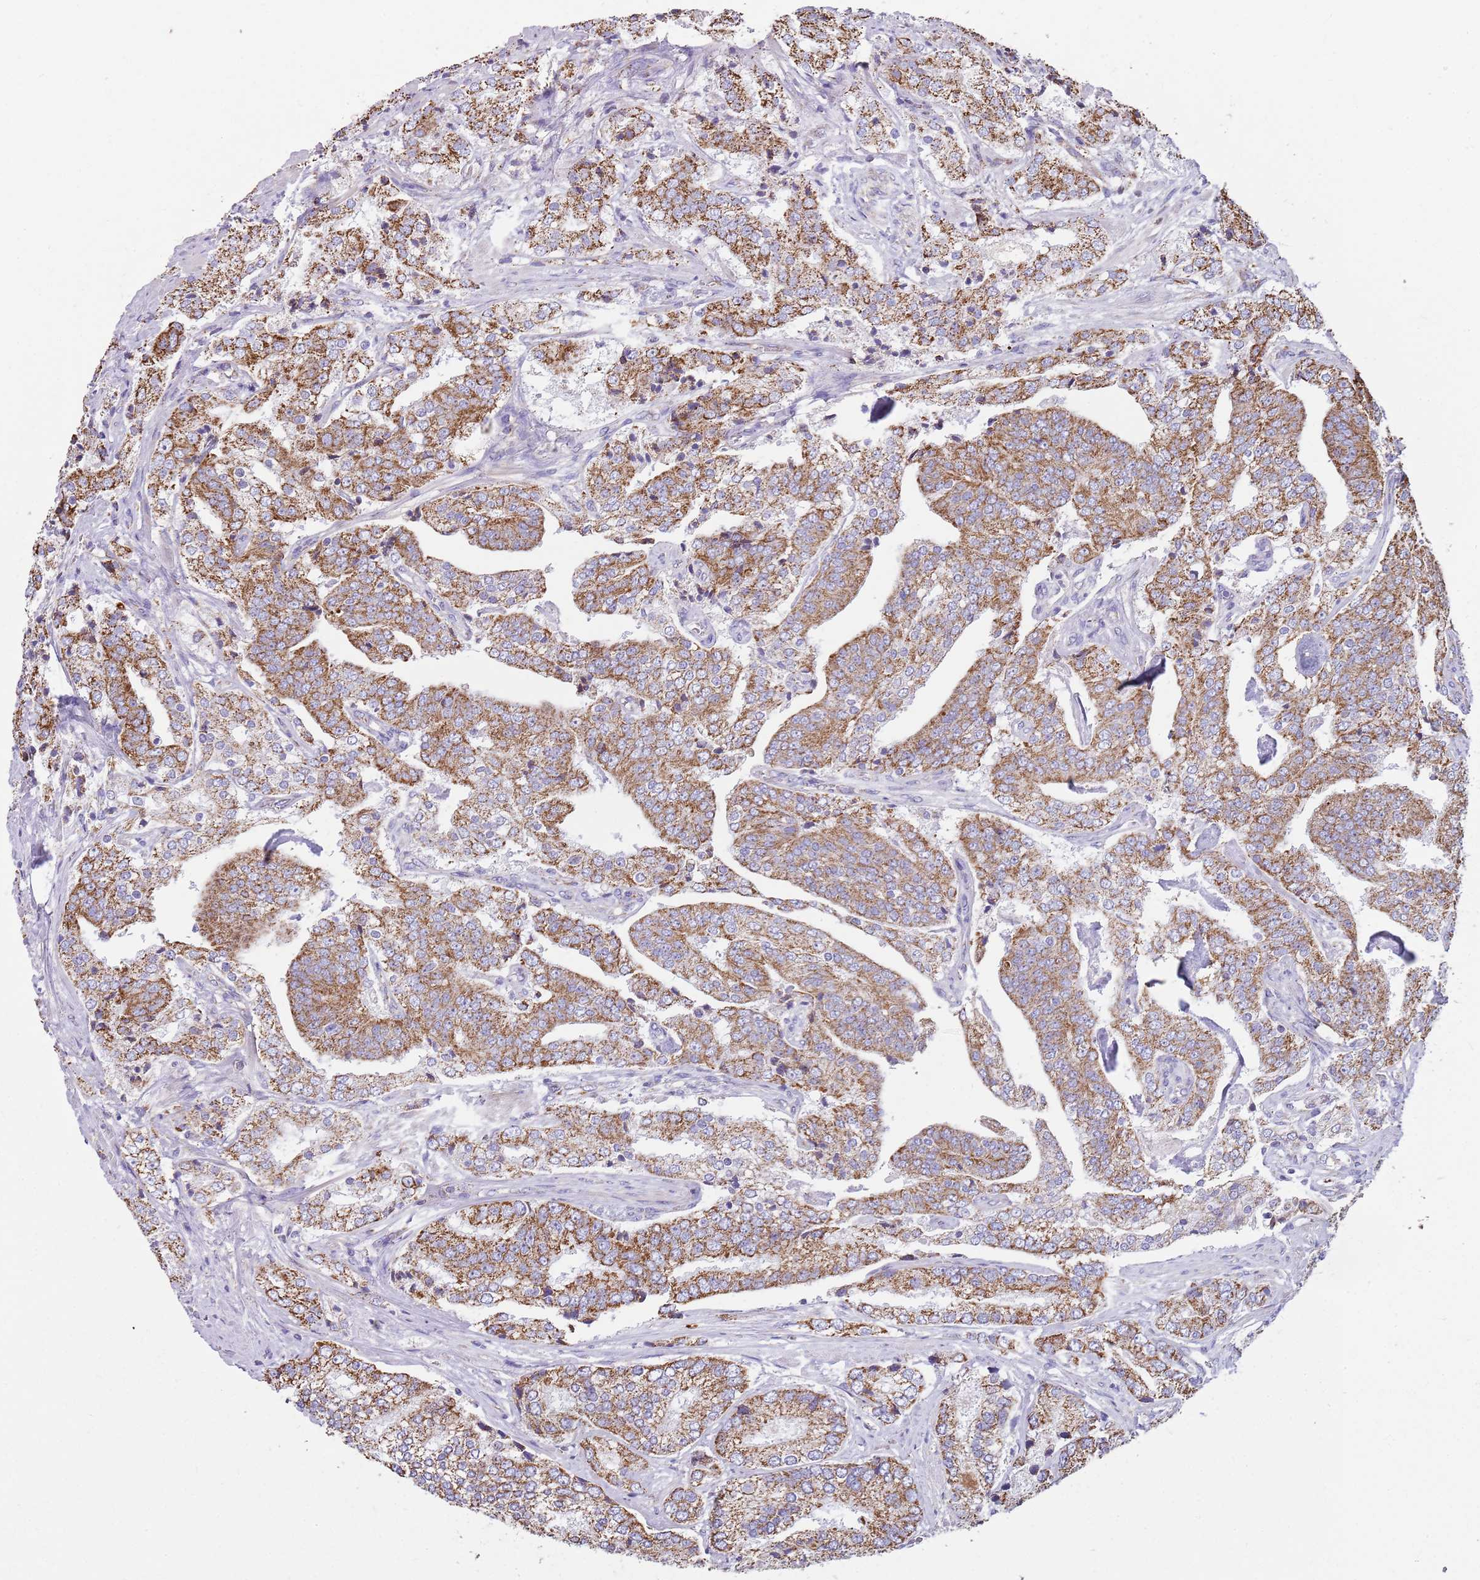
{"staining": {"intensity": "moderate", "quantity": ">75%", "location": "cytoplasmic/membranous"}, "tissue": "prostate cancer", "cell_type": "Tumor cells", "image_type": "cancer", "snomed": [{"axis": "morphology", "description": "Adenocarcinoma, High grade"}, {"axis": "topography", "description": "Prostate"}], "caption": "Prostate high-grade adenocarcinoma stained for a protein demonstrates moderate cytoplasmic/membranous positivity in tumor cells.", "gene": "TTLL1", "patient": {"sex": "male", "age": 63}}